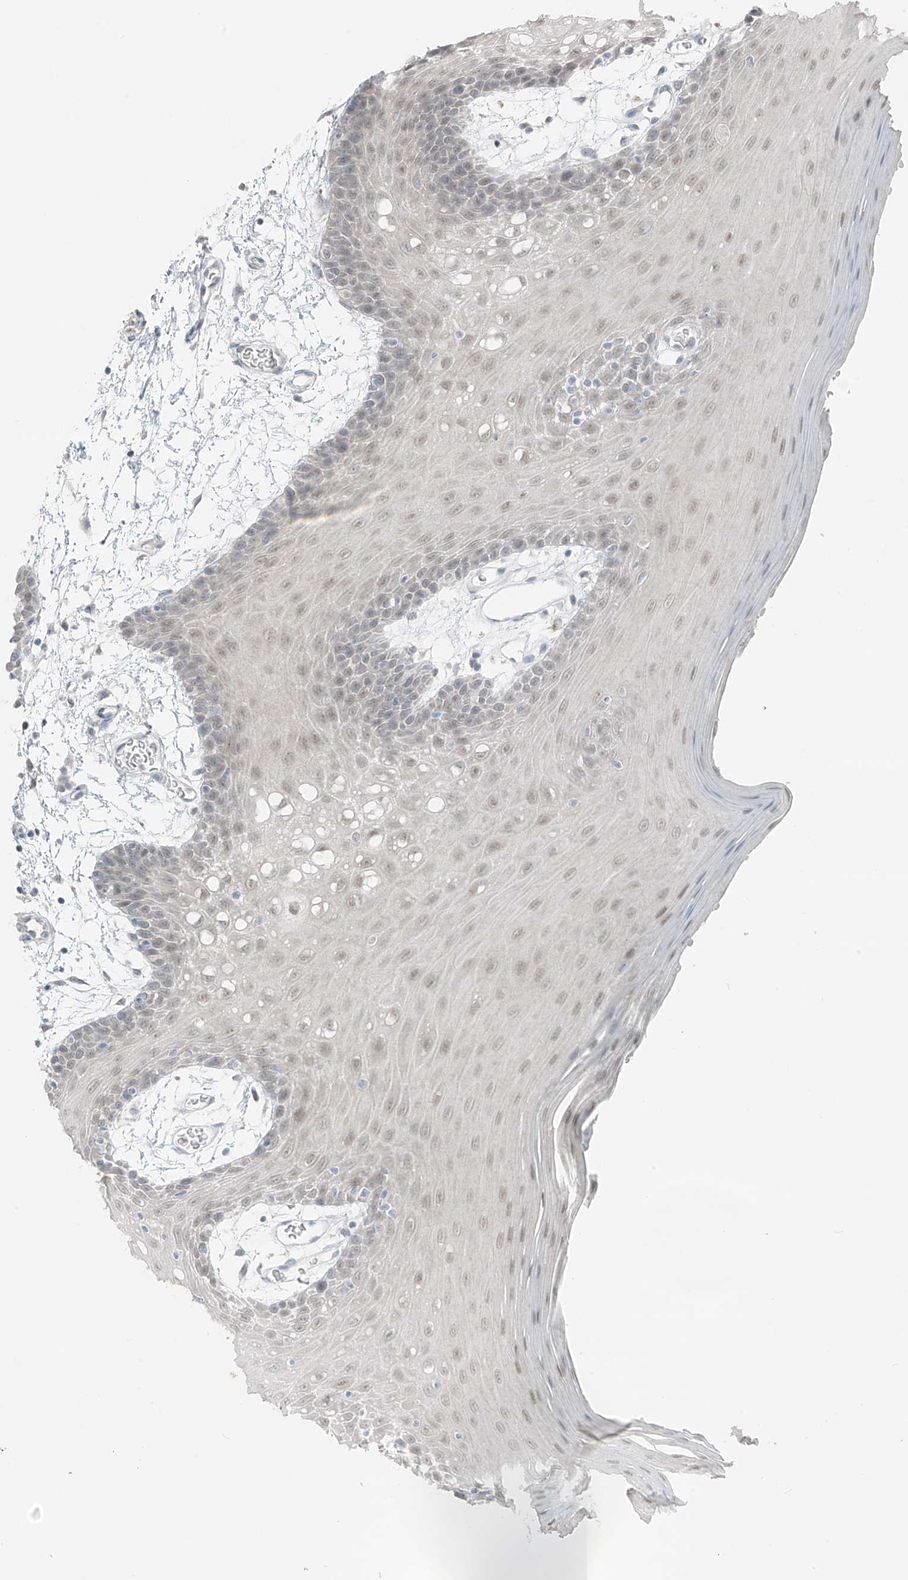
{"staining": {"intensity": "weak", "quantity": ">75%", "location": "nuclear"}, "tissue": "oral mucosa", "cell_type": "Squamous epithelial cells", "image_type": "normal", "snomed": [{"axis": "morphology", "description": "Normal tissue, NOS"}, {"axis": "topography", "description": "Skeletal muscle"}, {"axis": "topography", "description": "Oral tissue"}, {"axis": "topography", "description": "Salivary gland"}, {"axis": "topography", "description": "Peripheral nerve tissue"}], "caption": "Oral mucosa stained for a protein (brown) displays weak nuclear positive positivity in about >75% of squamous epithelial cells.", "gene": "PRDM6", "patient": {"sex": "male", "age": 54}}